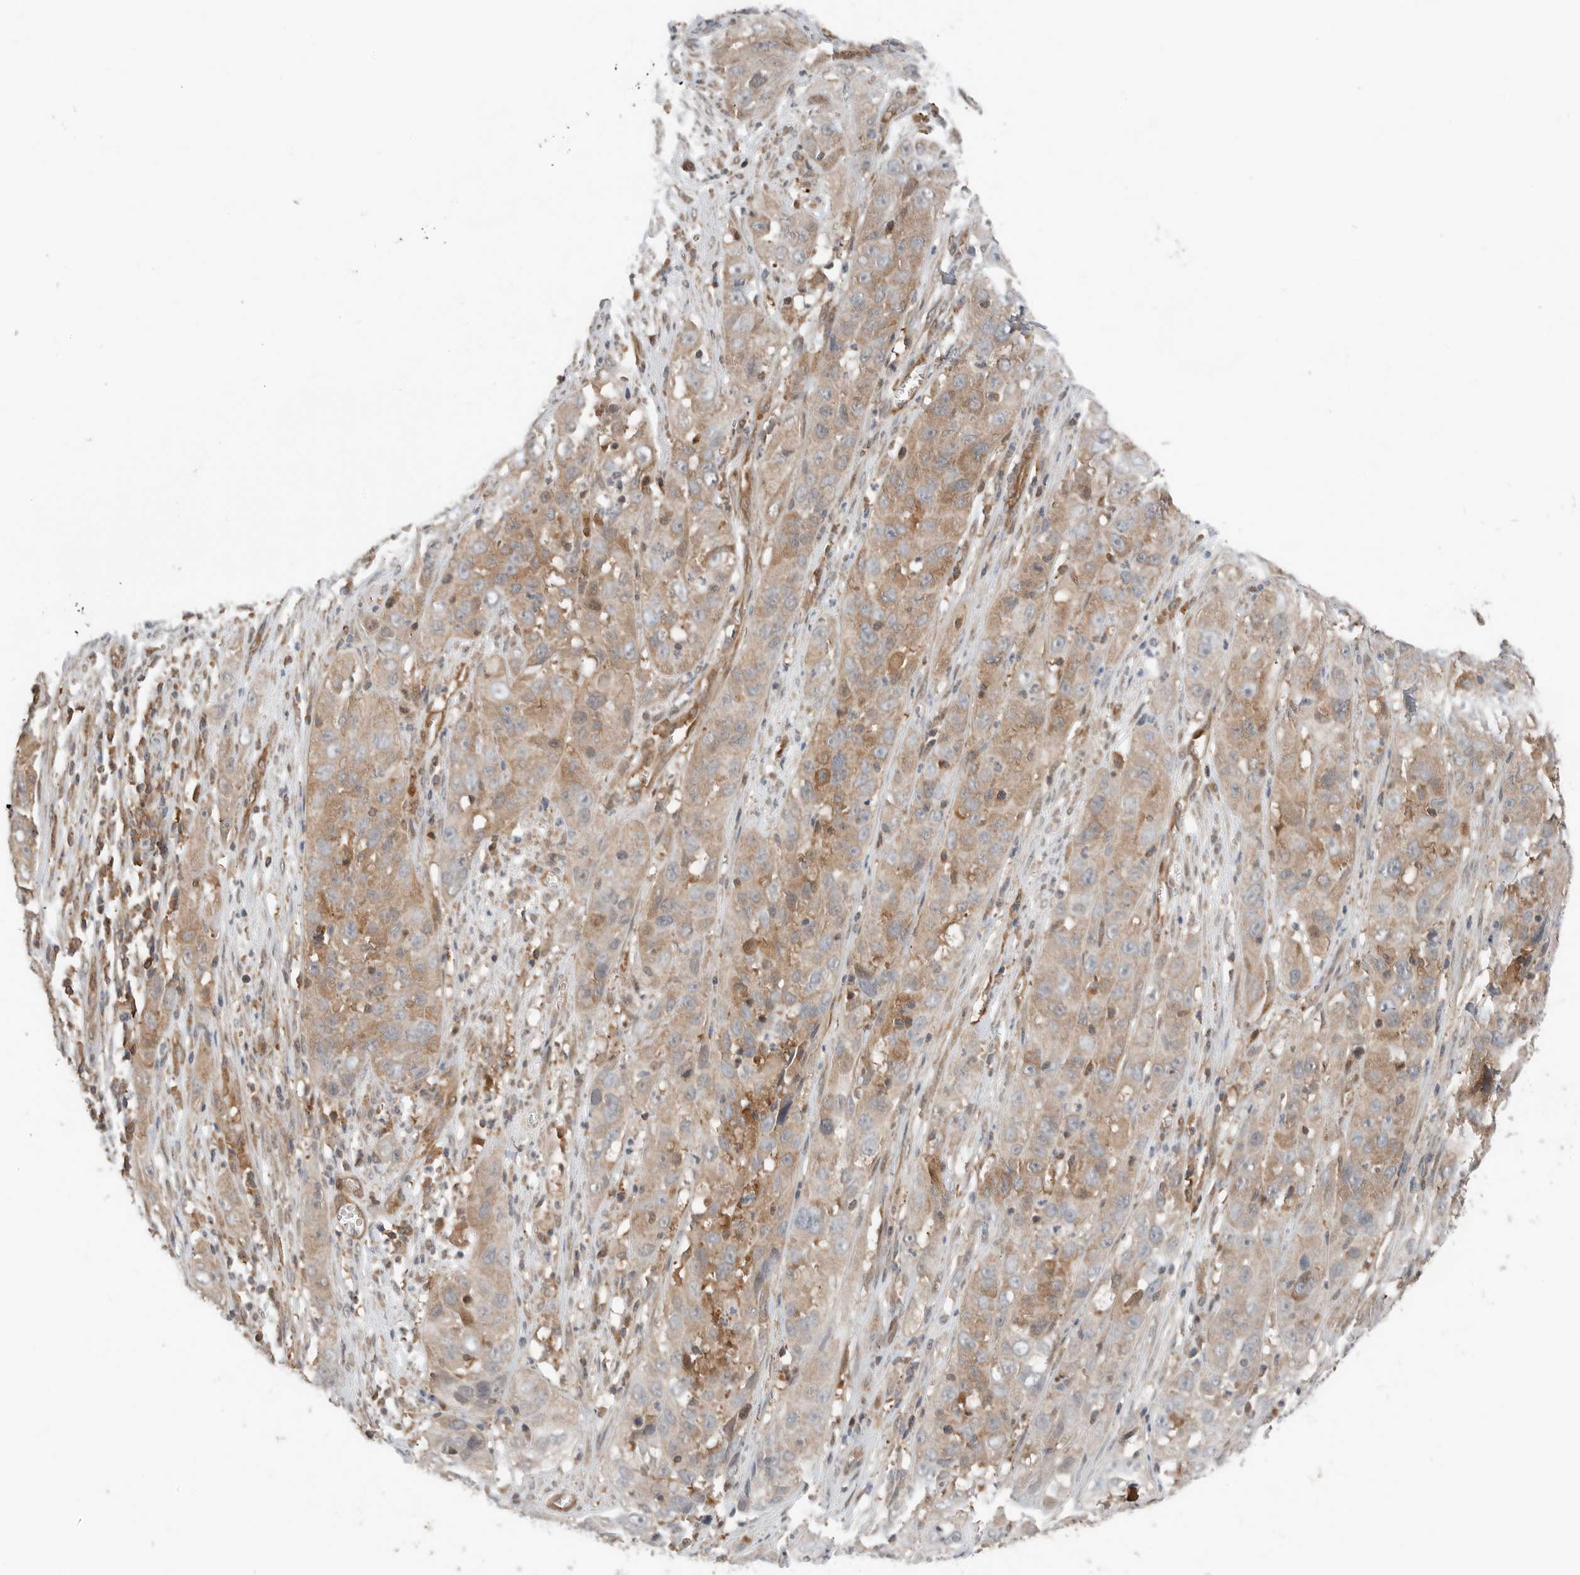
{"staining": {"intensity": "moderate", "quantity": ">75%", "location": "cytoplasmic/membranous"}, "tissue": "cervical cancer", "cell_type": "Tumor cells", "image_type": "cancer", "snomed": [{"axis": "morphology", "description": "Squamous cell carcinoma, NOS"}, {"axis": "topography", "description": "Cervix"}], "caption": "Immunohistochemistry histopathology image of neoplastic tissue: cervical squamous cell carcinoma stained using immunohistochemistry (IHC) demonstrates medium levels of moderate protein expression localized specifically in the cytoplasmic/membranous of tumor cells, appearing as a cytoplasmic/membranous brown color.", "gene": "XPNPEP1", "patient": {"sex": "female", "age": 32}}